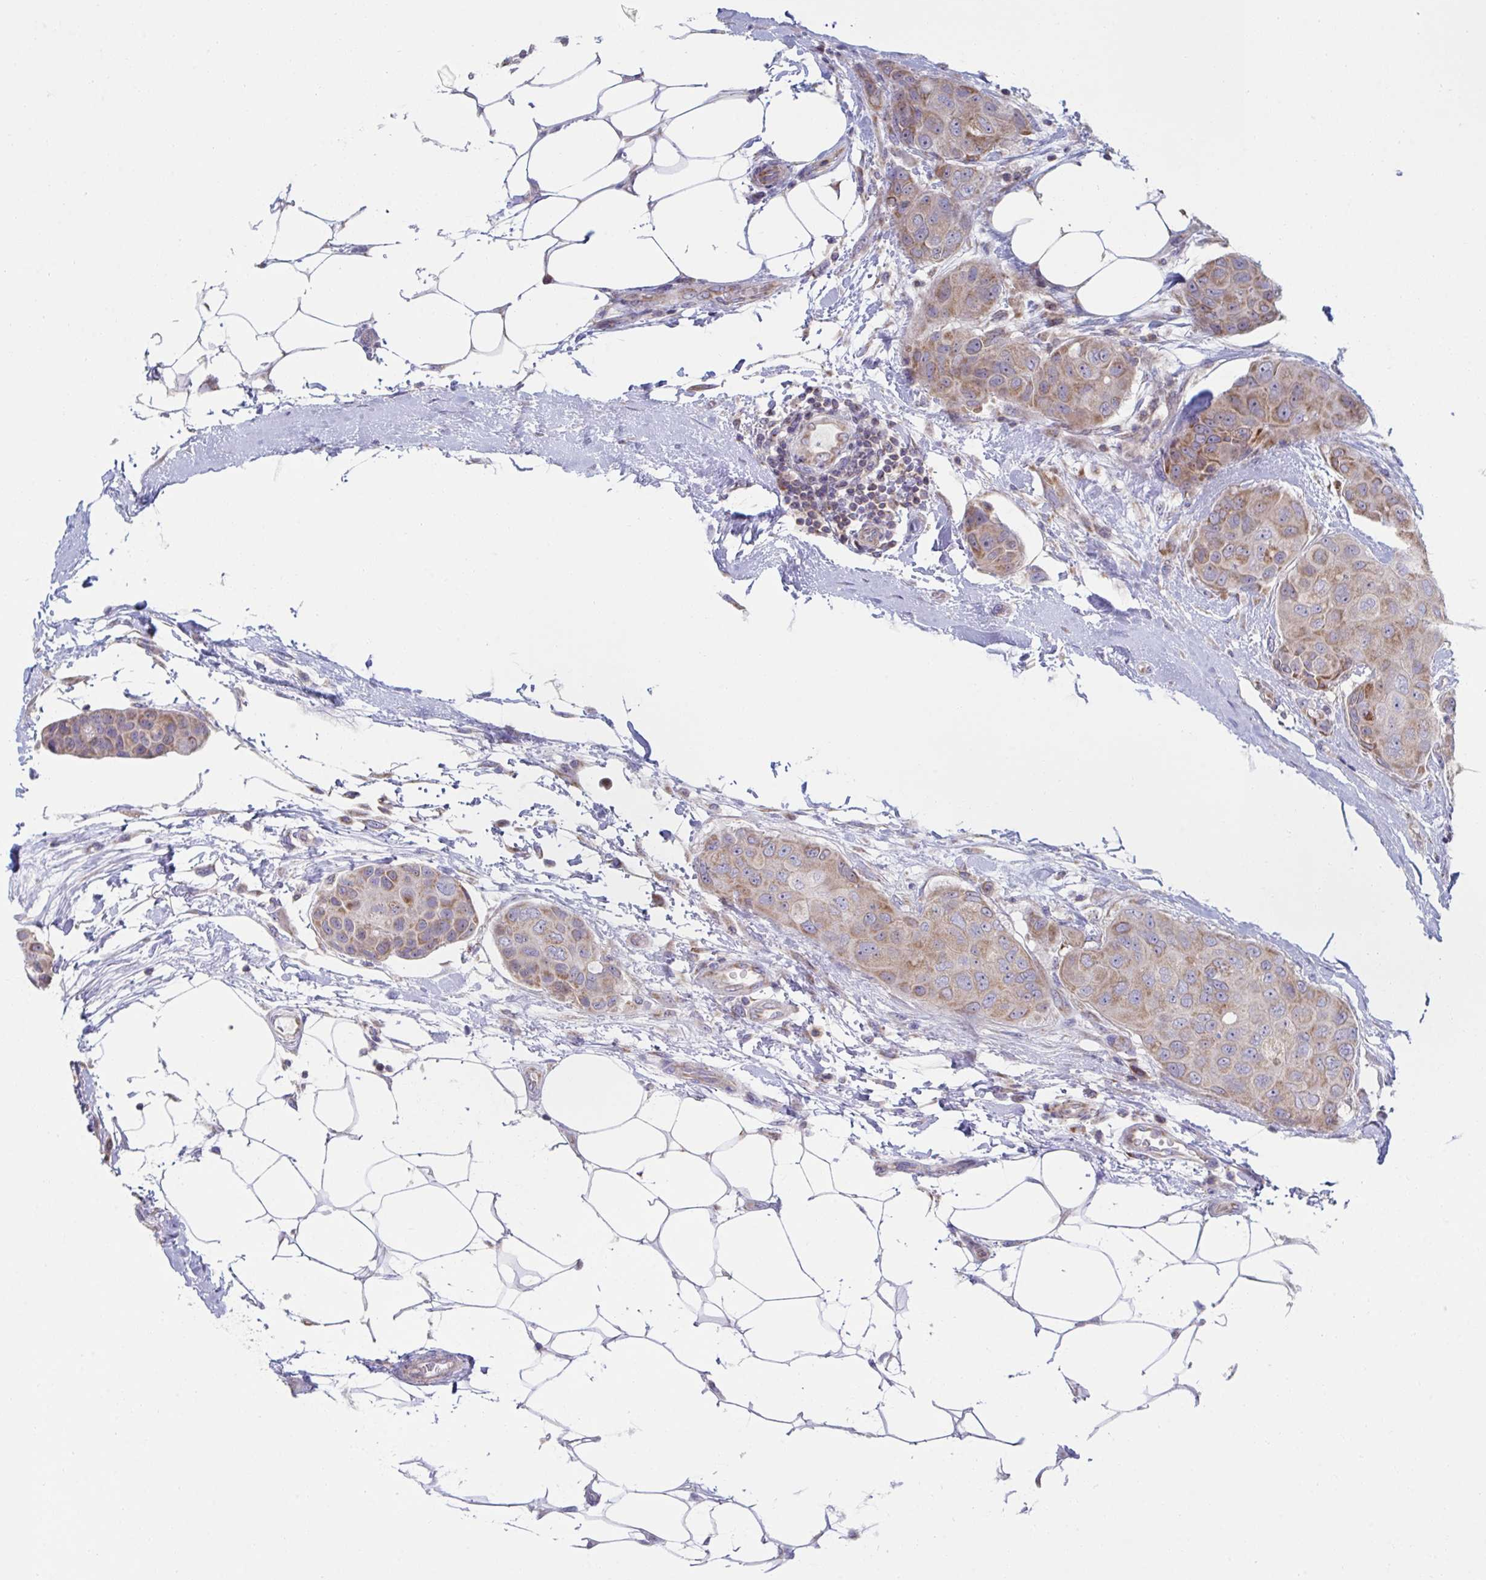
{"staining": {"intensity": "moderate", "quantity": ">75%", "location": "cytoplasmic/membranous"}, "tissue": "breast cancer", "cell_type": "Tumor cells", "image_type": "cancer", "snomed": [{"axis": "morphology", "description": "Duct carcinoma"}, {"axis": "topography", "description": "Breast"}, {"axis": "topography", "description": "Lymph node"}], "caption": "Breast intraductal carcinoma was stained to show a protein in brown. There is medium levels of moderate cytoplasmic/membranous expression in about >75% of tumor cells. (DAB = brown stain, brightfield microscopy at high magnification).", "gene": "NDUFA7", "patient": {"sex": "female", "age": 80}}